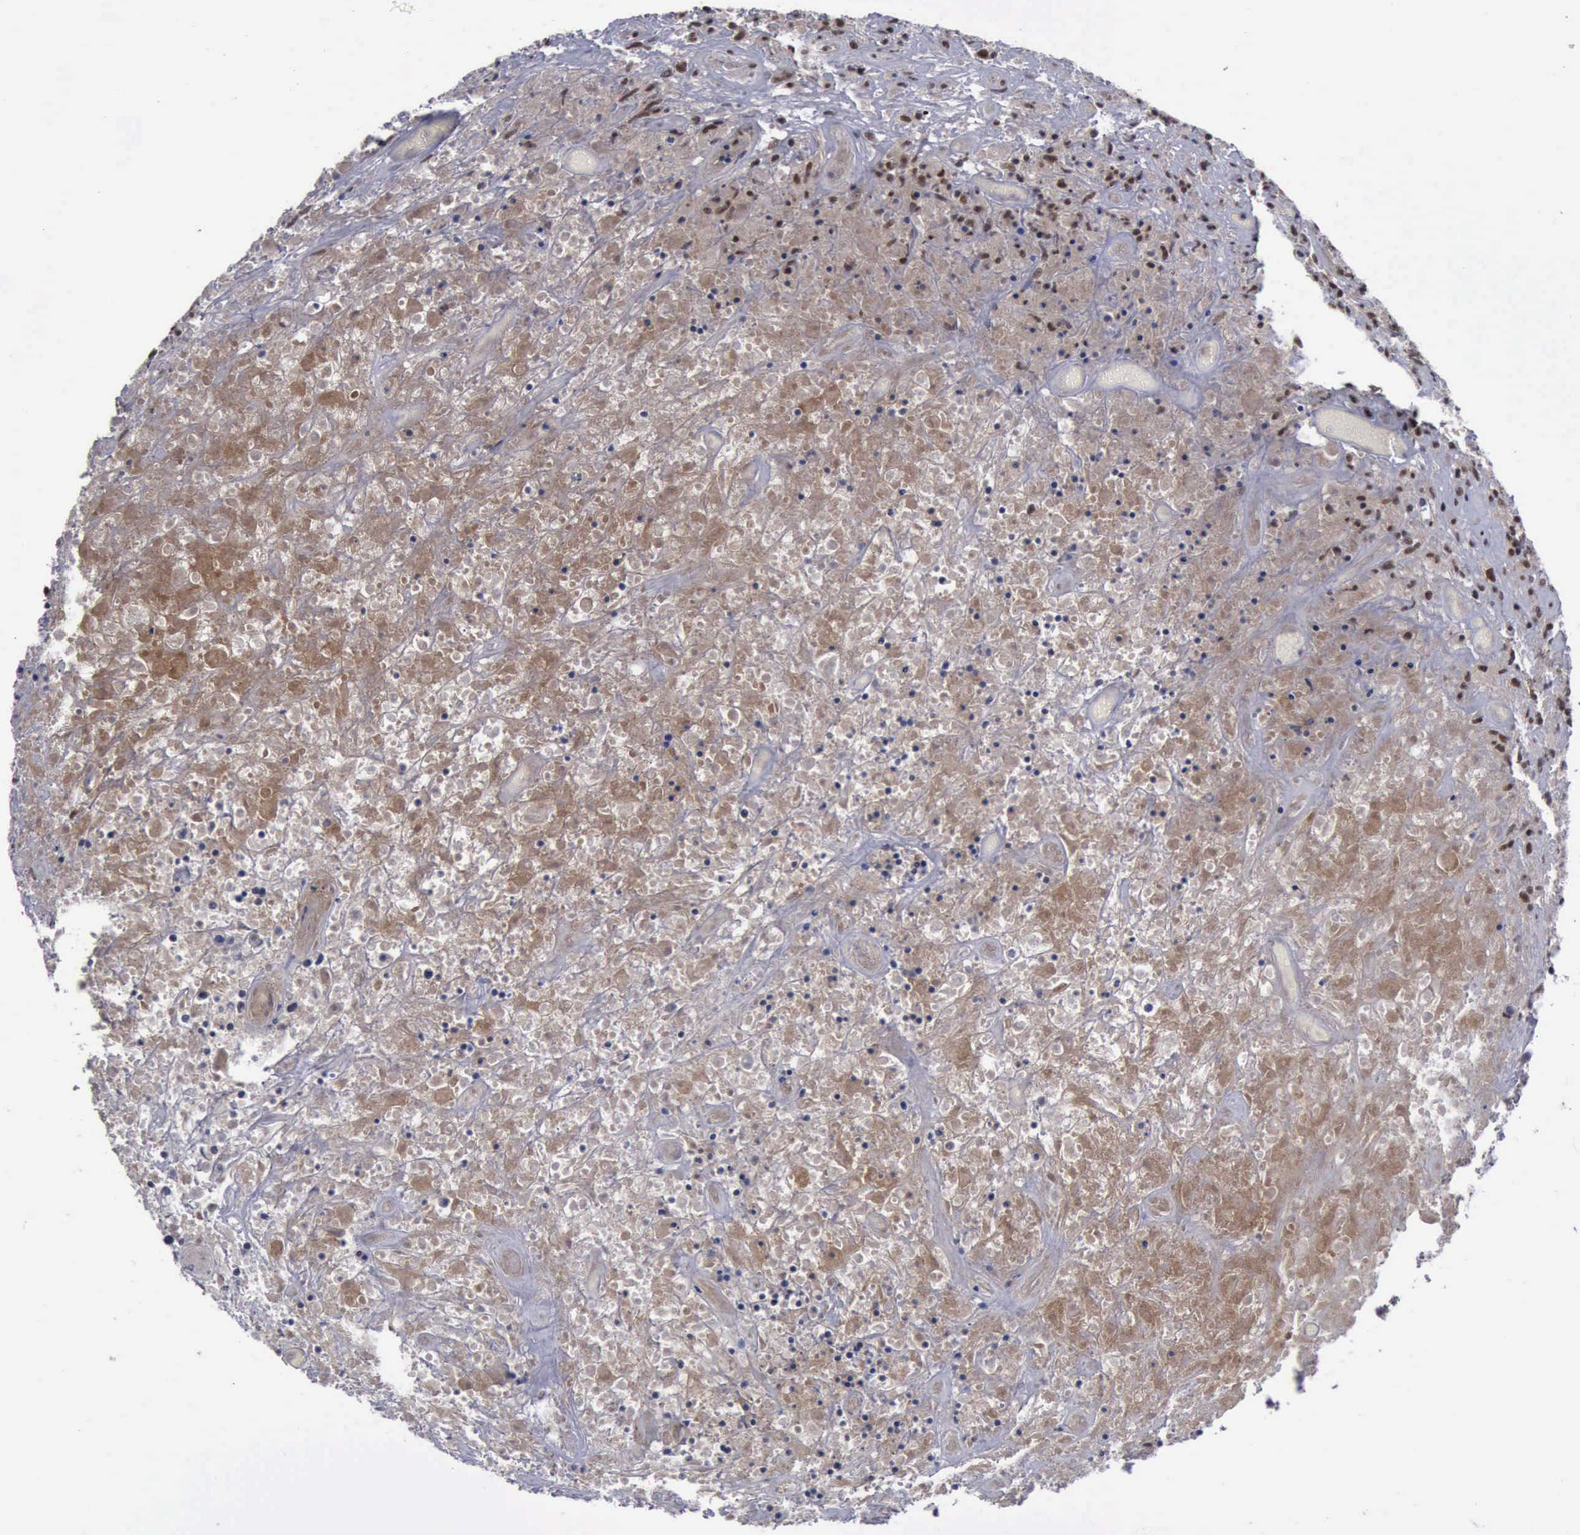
{"staining": {"intensity": "strong", "quantity": ">75%", "location": "cytoplasmic/membranous,nuclear"}, "tissue": "lymphoma", "cell_type": "Tumor cells", "image_type": "cancer", "snomed": [{"axis": "morphology", "description": "Hodgkin's disease, NOS"}, {"axis": "topography", "description": "Lymph node"}], "caption": "A histopathology image of Hodgkin's disease stained for a protein displays strong cytoplasmic/membranous and nuclear brown staining in tumor cells.", "gene": "ATM", "patient": {"sex": "male", "age": 46}}